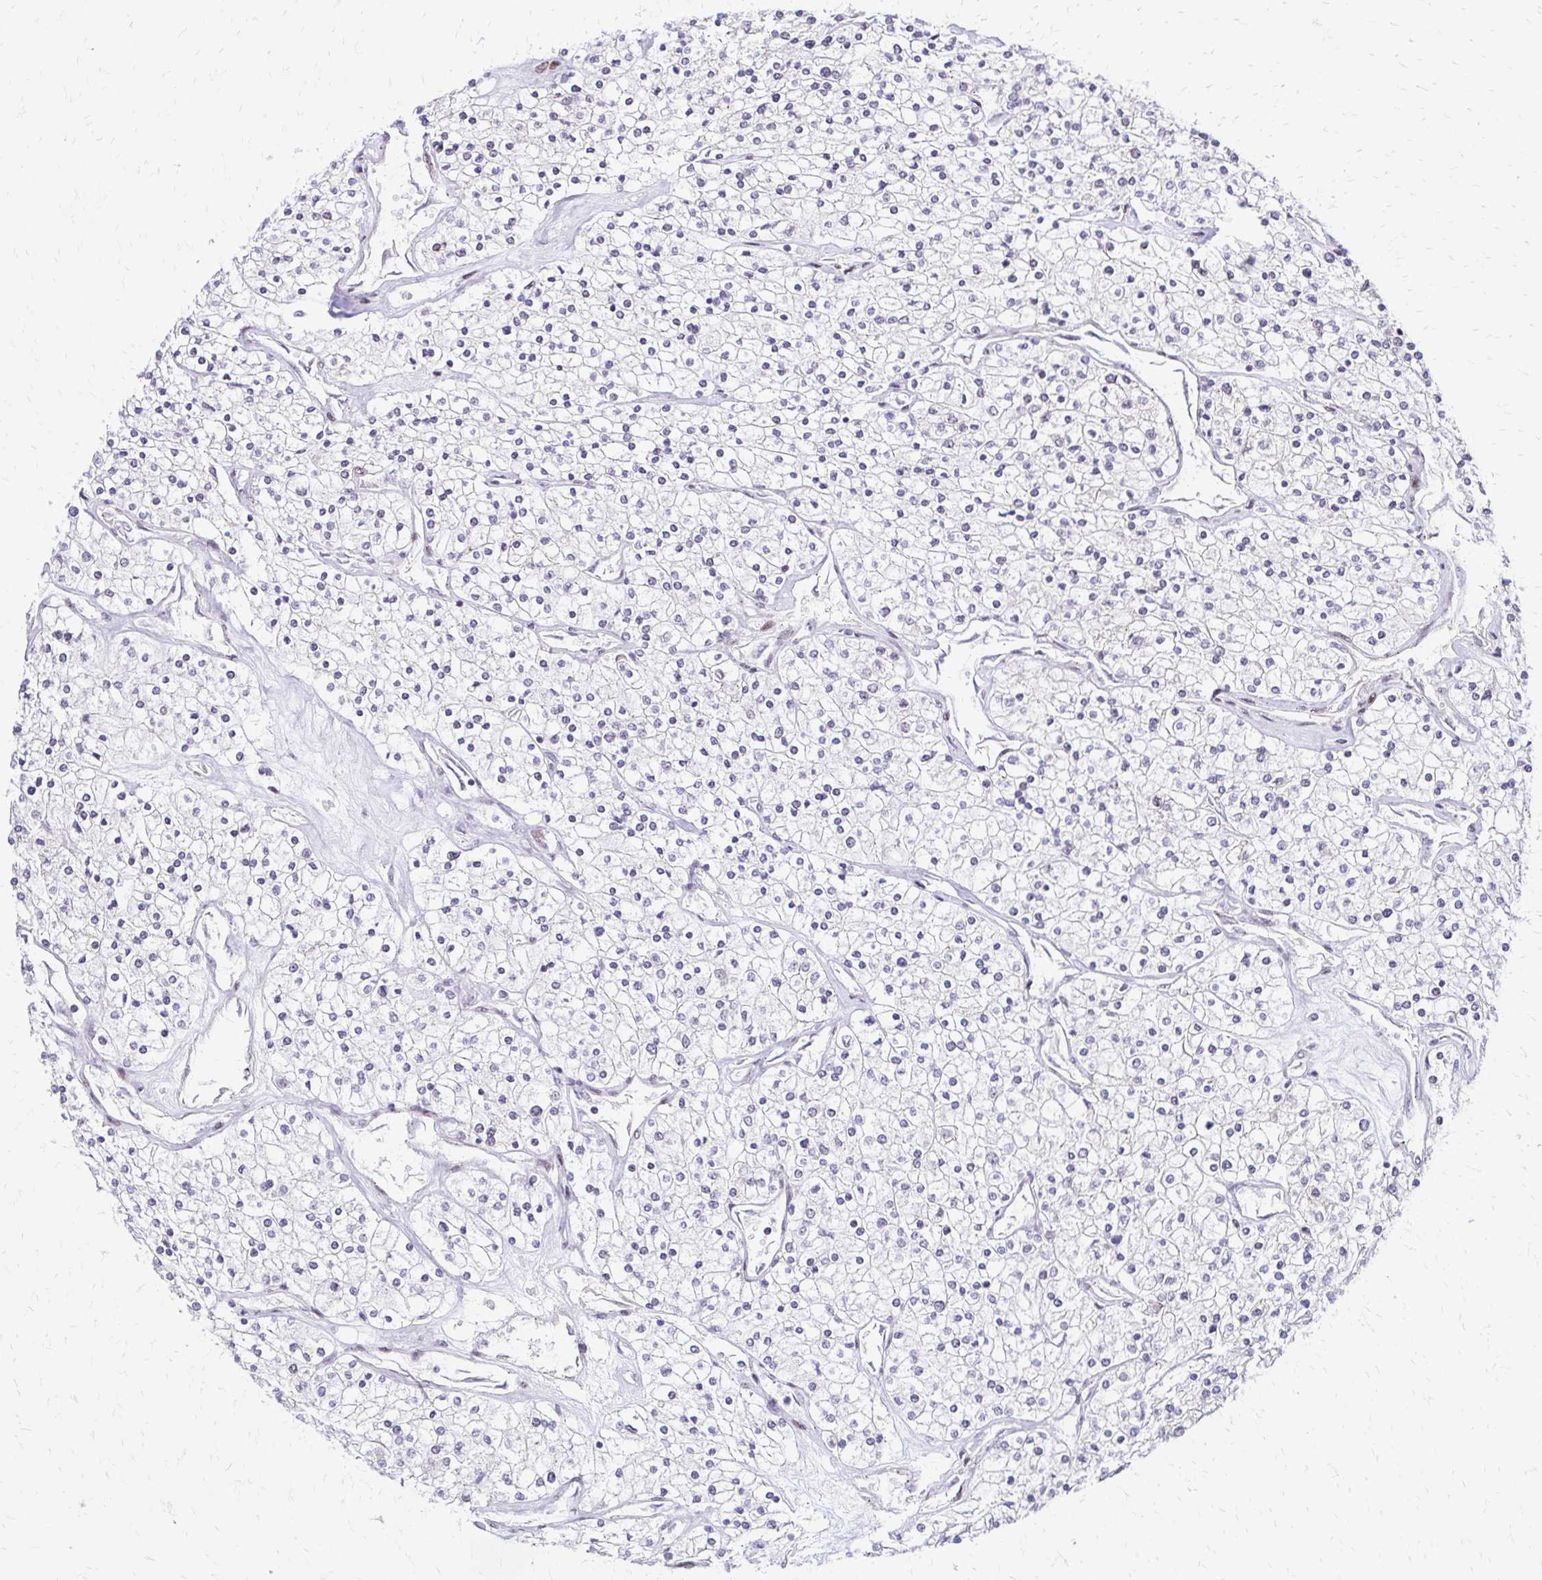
{"staining": {"intensity": "weak", "quantity": "25%-75%", "location": "cytoplasmic/membranous"}, "tissue": "renal cancer", "cell_type": "Tumor cells", "image_type": "cancer", "snomed": [{"axis": "morphology", "description": "Adenocarcinoma, NOS"}, {"axis": "topography", "description": "Kidney"}], "caption": "Human renal adenocarcinoma stained with a brown dye demonstrates weak cytoplasmic/membranous positive staining in approximately 25%-75% of tumor cells.", "gene": "TOB1", "patient": {"sex": "male", "age": 80}}